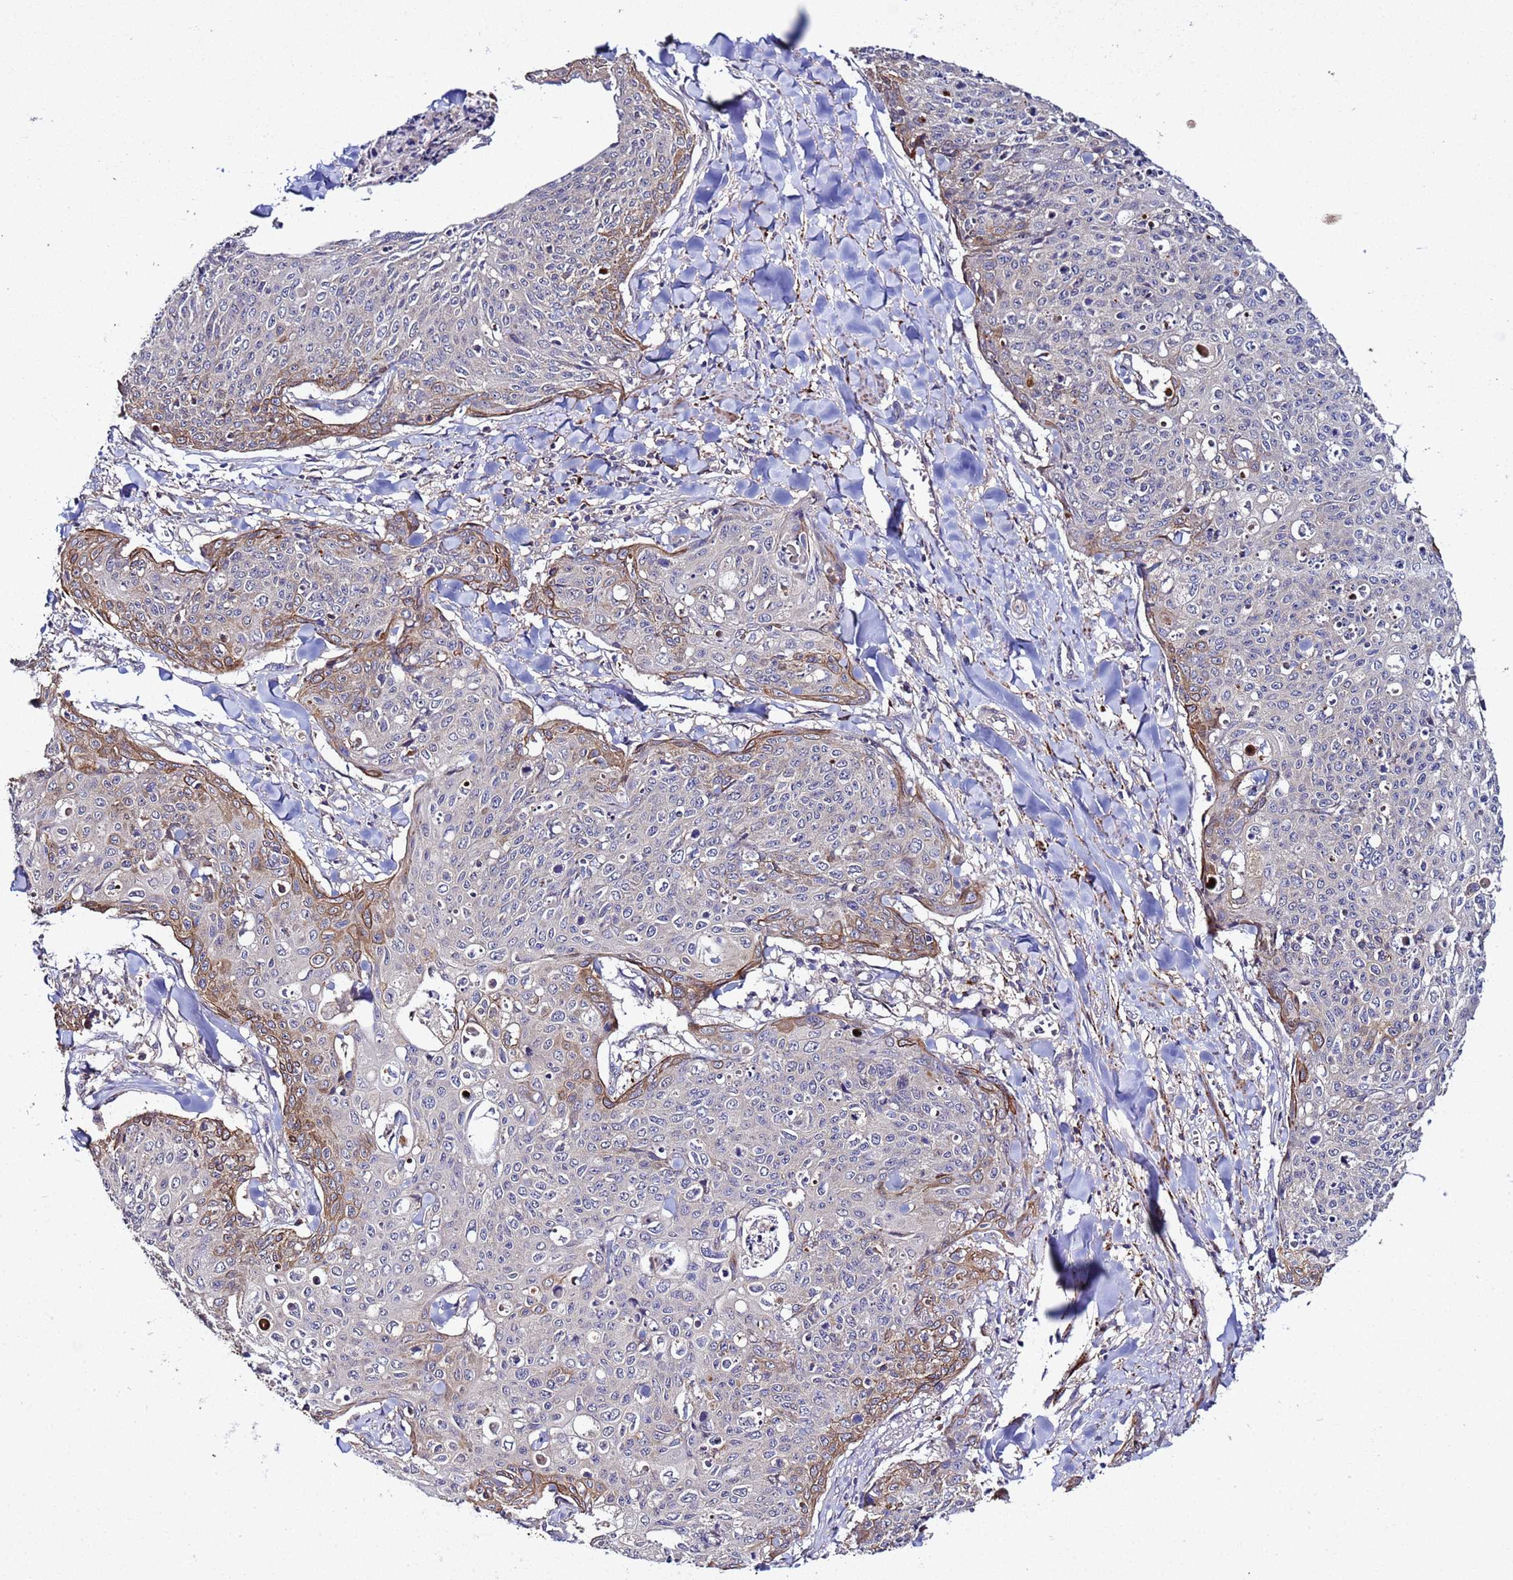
{"staining": {"intensity": "moderate", "quantity": "<25%", "location": "cytoplasmic/membranous"}, "tissue": "skin cancer", "cell_type": "Tumor cells", "image_type": "cancer", "snomed": [{"axis": "morphology", "description": "Squamous cell carcinoma, NOS"}, {"axis": "topography", "description": "Skin"}, {"axis": "topography", "description": "Vulva"}], "caption": "Human skin cancer (squamous cell carcinoma) stained with a brown dye displays moderate cytoplasmic/membranous positive staining in approximately <25% of tumor cells.", "gene": "PLXDC2", "patient": {"sex": "female", "age": 85}}